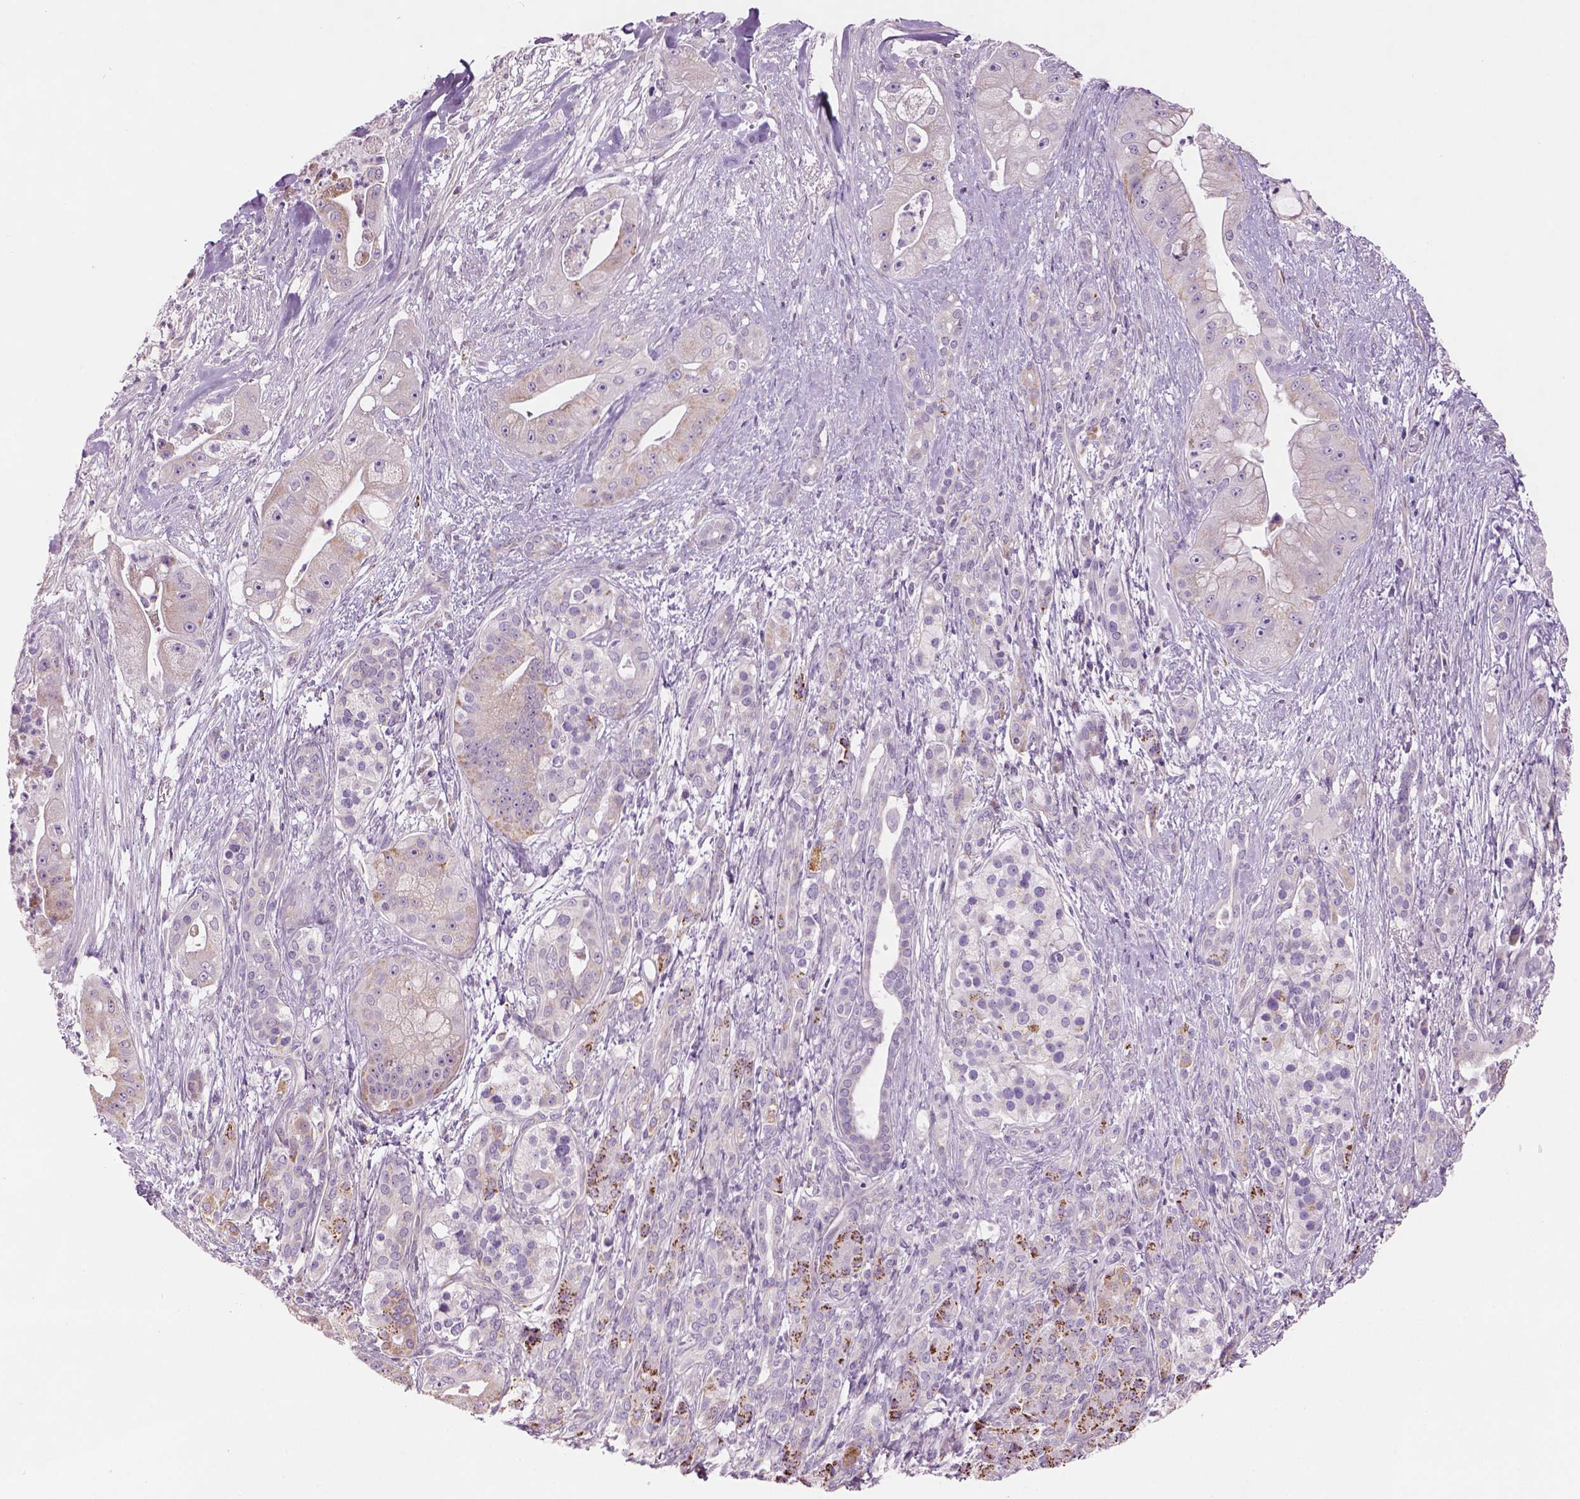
{"staining": {"intensity": "weak", "quantity": "<25%", "location": "cytoplasmic/membranous"}, "tissue": "pancreatic cancer", "cell_type": "Tumor cells", "image_type": "cancer", "snomed": [{"axis": "morphology", "description": "Normal tissue, NOS"}, {"axis": "morphology", "description": "Inflammation, NOS"}, {"axis": "morphology", "description": "Adenocarcinoma, NOS"}, {"axis": "topography", "description": "Pancreas"}], "caption": "High power microscopy histopathology image of an immunohistochemistry (IHC) photomicrograph of pancreatic cancer (adenocarcinoma), revealing no significant staining in tumor cells. (Immunohistochemistry (ihc), brightfield microscopy, high magnification).", "gene": "IFT52", "patient": {"sex": "male", "age": 57}}